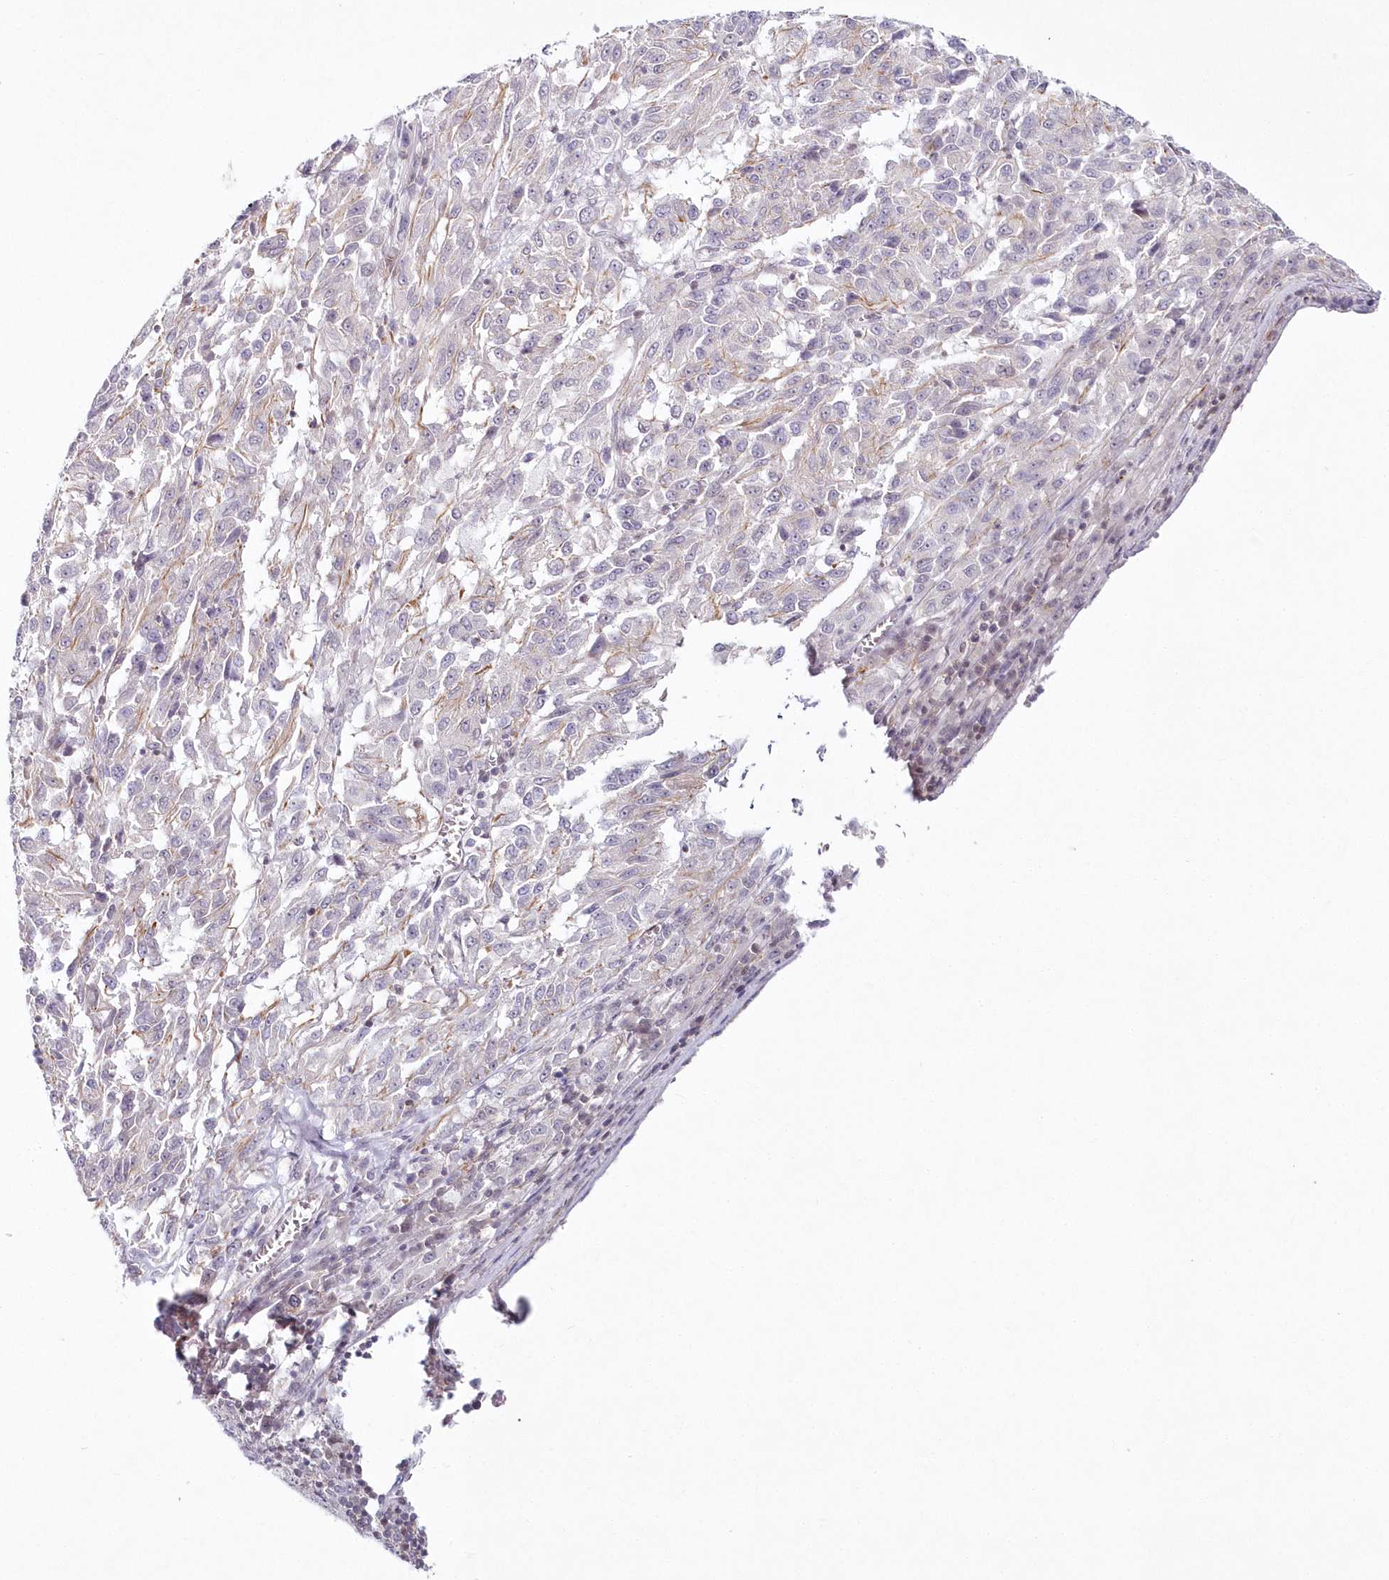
{"staining": {"intensity": "weak", "quantity": "<25%", "location": "cytoplasmic/membranous"}, "tissue": "melanoma", "cell_type": "Tumor cells", "image_type": "cancer", "snomed": [{"axis": "morphology", "description": "Malignant melanoma, Metastatic site"}, {"axis": "topography", "description": "Lung"}], "caption": "Immunohistochemistry (IHC) photomicrograph of malignant melanoma (metastatic site) stained for a protein (brown), which shows no staining in tumor cells.", "gene": "HYCC2", "patient": {"sex": "male", "age": 64}}